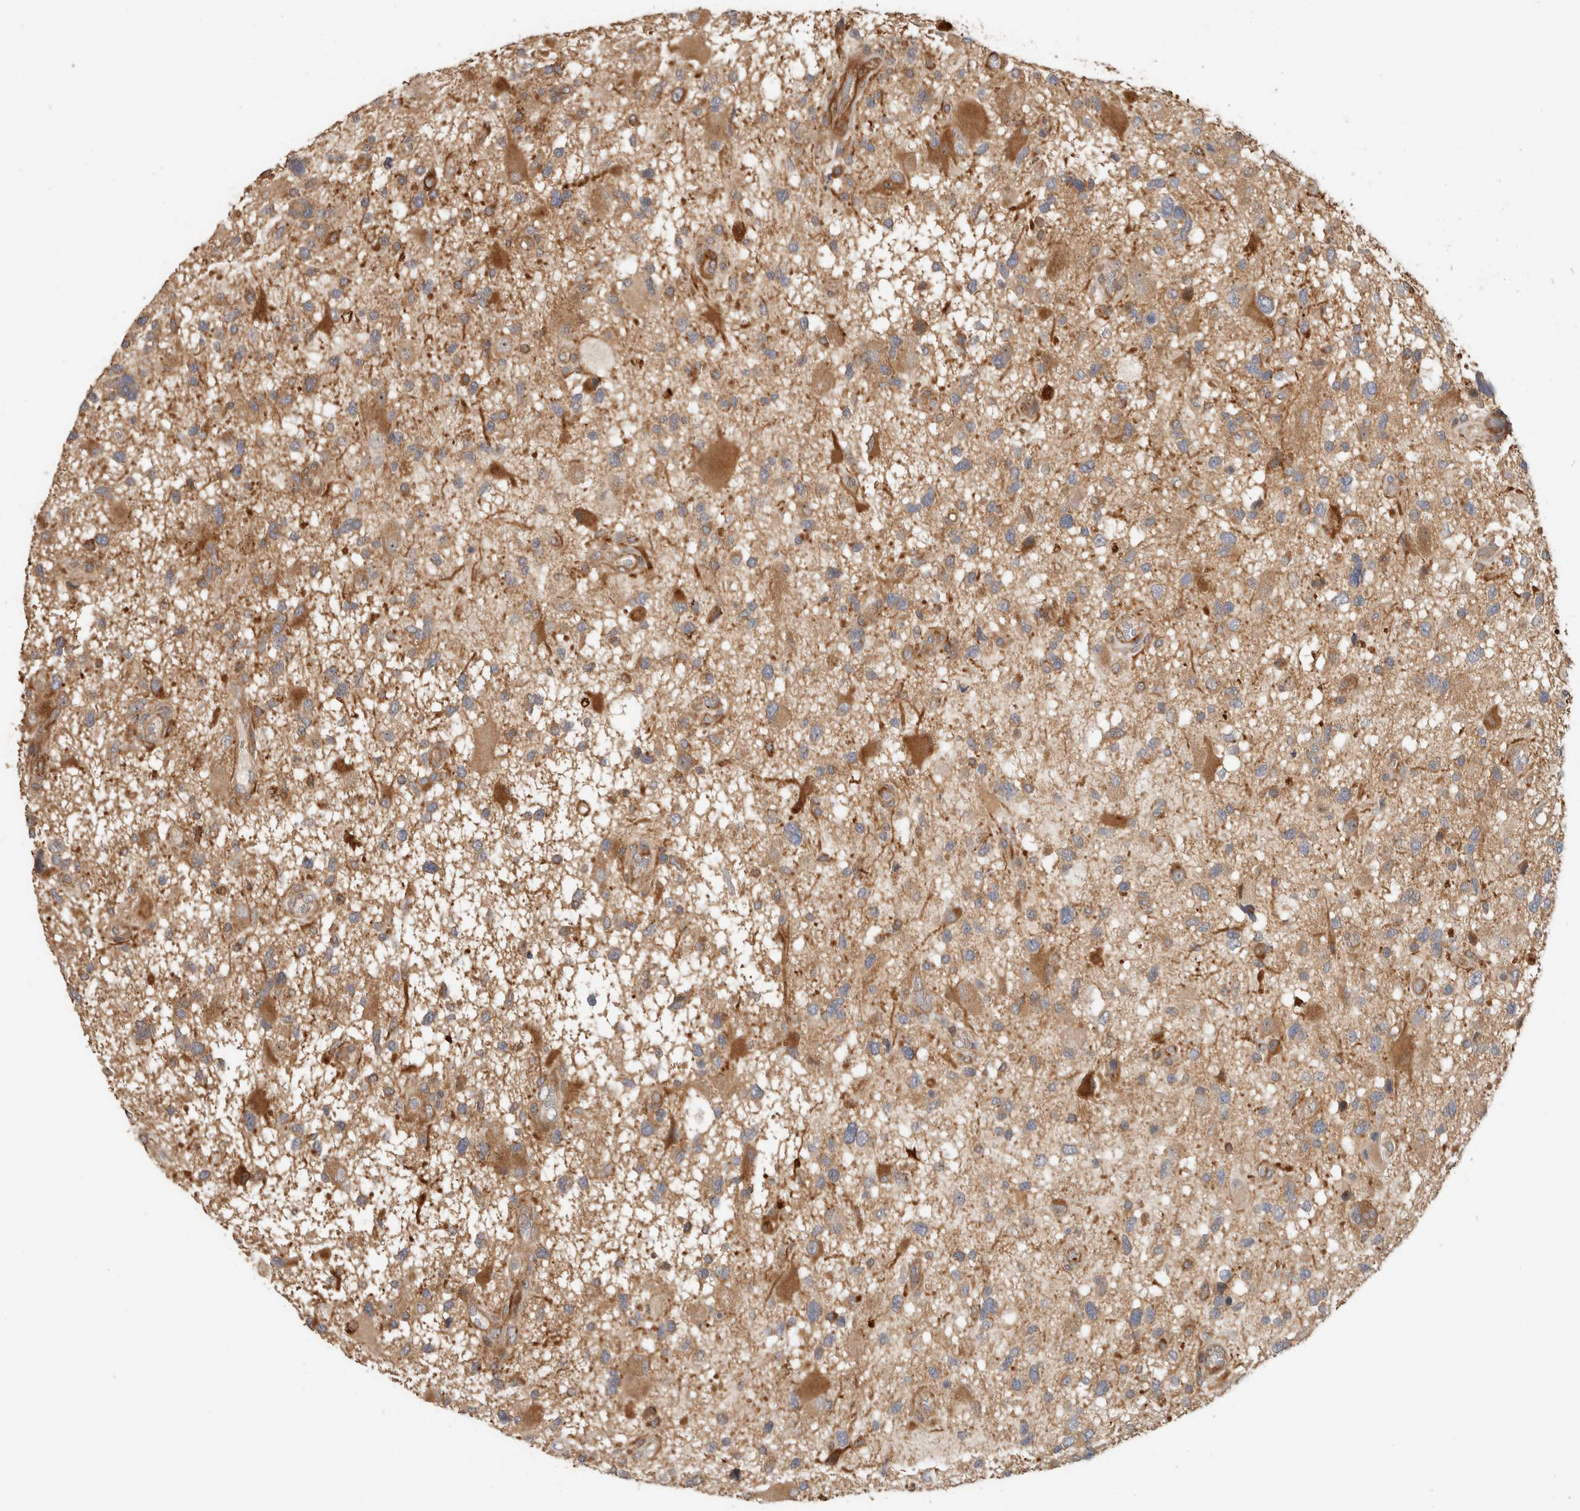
{"staining": {"intensity": "moderate", "quantity": ">75%", "location": "cytoplasmic/membranous"}, "tissue": "glioma", "cell_type": "Tumor cells", "image_type": "cancer", "snomed": [{"axis": "morphology", "description": "Glioma, malignant, High grade"}, {"axis": "topography", "description": "Brain"}], "caption": "A brown stain shows moderate cytoplasmic/membranous positivity of a protein in high-grade glioma (malignant) tumor cells.", "gene": "SIPA1L2", "patient": {"sex": "male", "age": 33}}